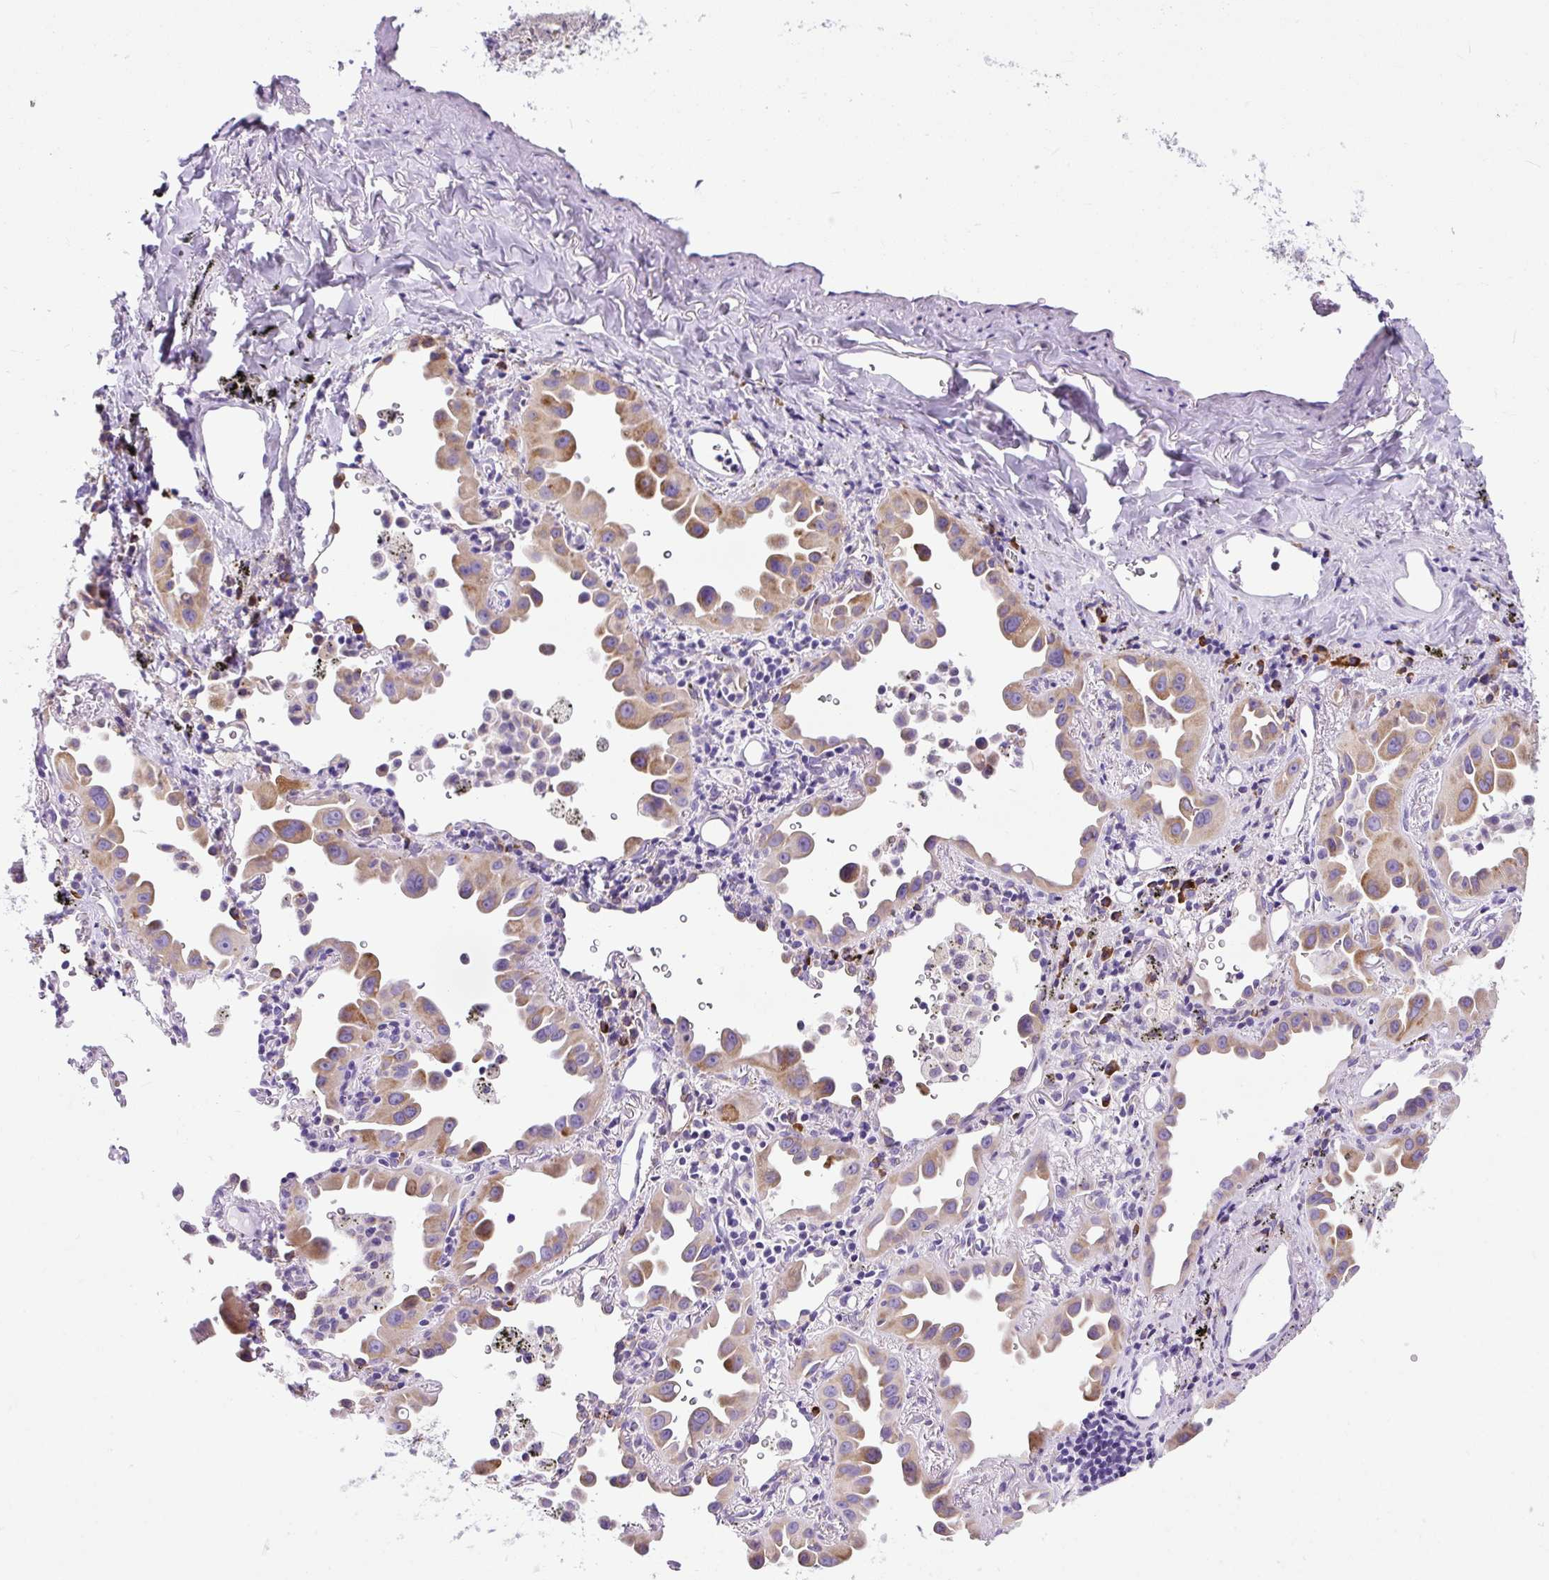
{"staining": {"intensity": "moderate", "quantity": ">75%", "location": "cytoplasmic/membranous"}, "tissue": "lung cancer", "cell_type": "Tumor cells", "image_type": "cancer", "snomed": [{"axis": "morphology", "description": "Adenocarcinoma, NOS"}, {"axis": "topography", "description": "Lung"}], "caption": "Lung adenocarcinoma stained with IHC displays moderate cytoplasmic/membranous positivity in about >75% of tumor cells. The protein is shown in brown color, while the nuclei are stained blue.", "gene": "DDOST", "patient": {"sex": "male", "age": 68}}